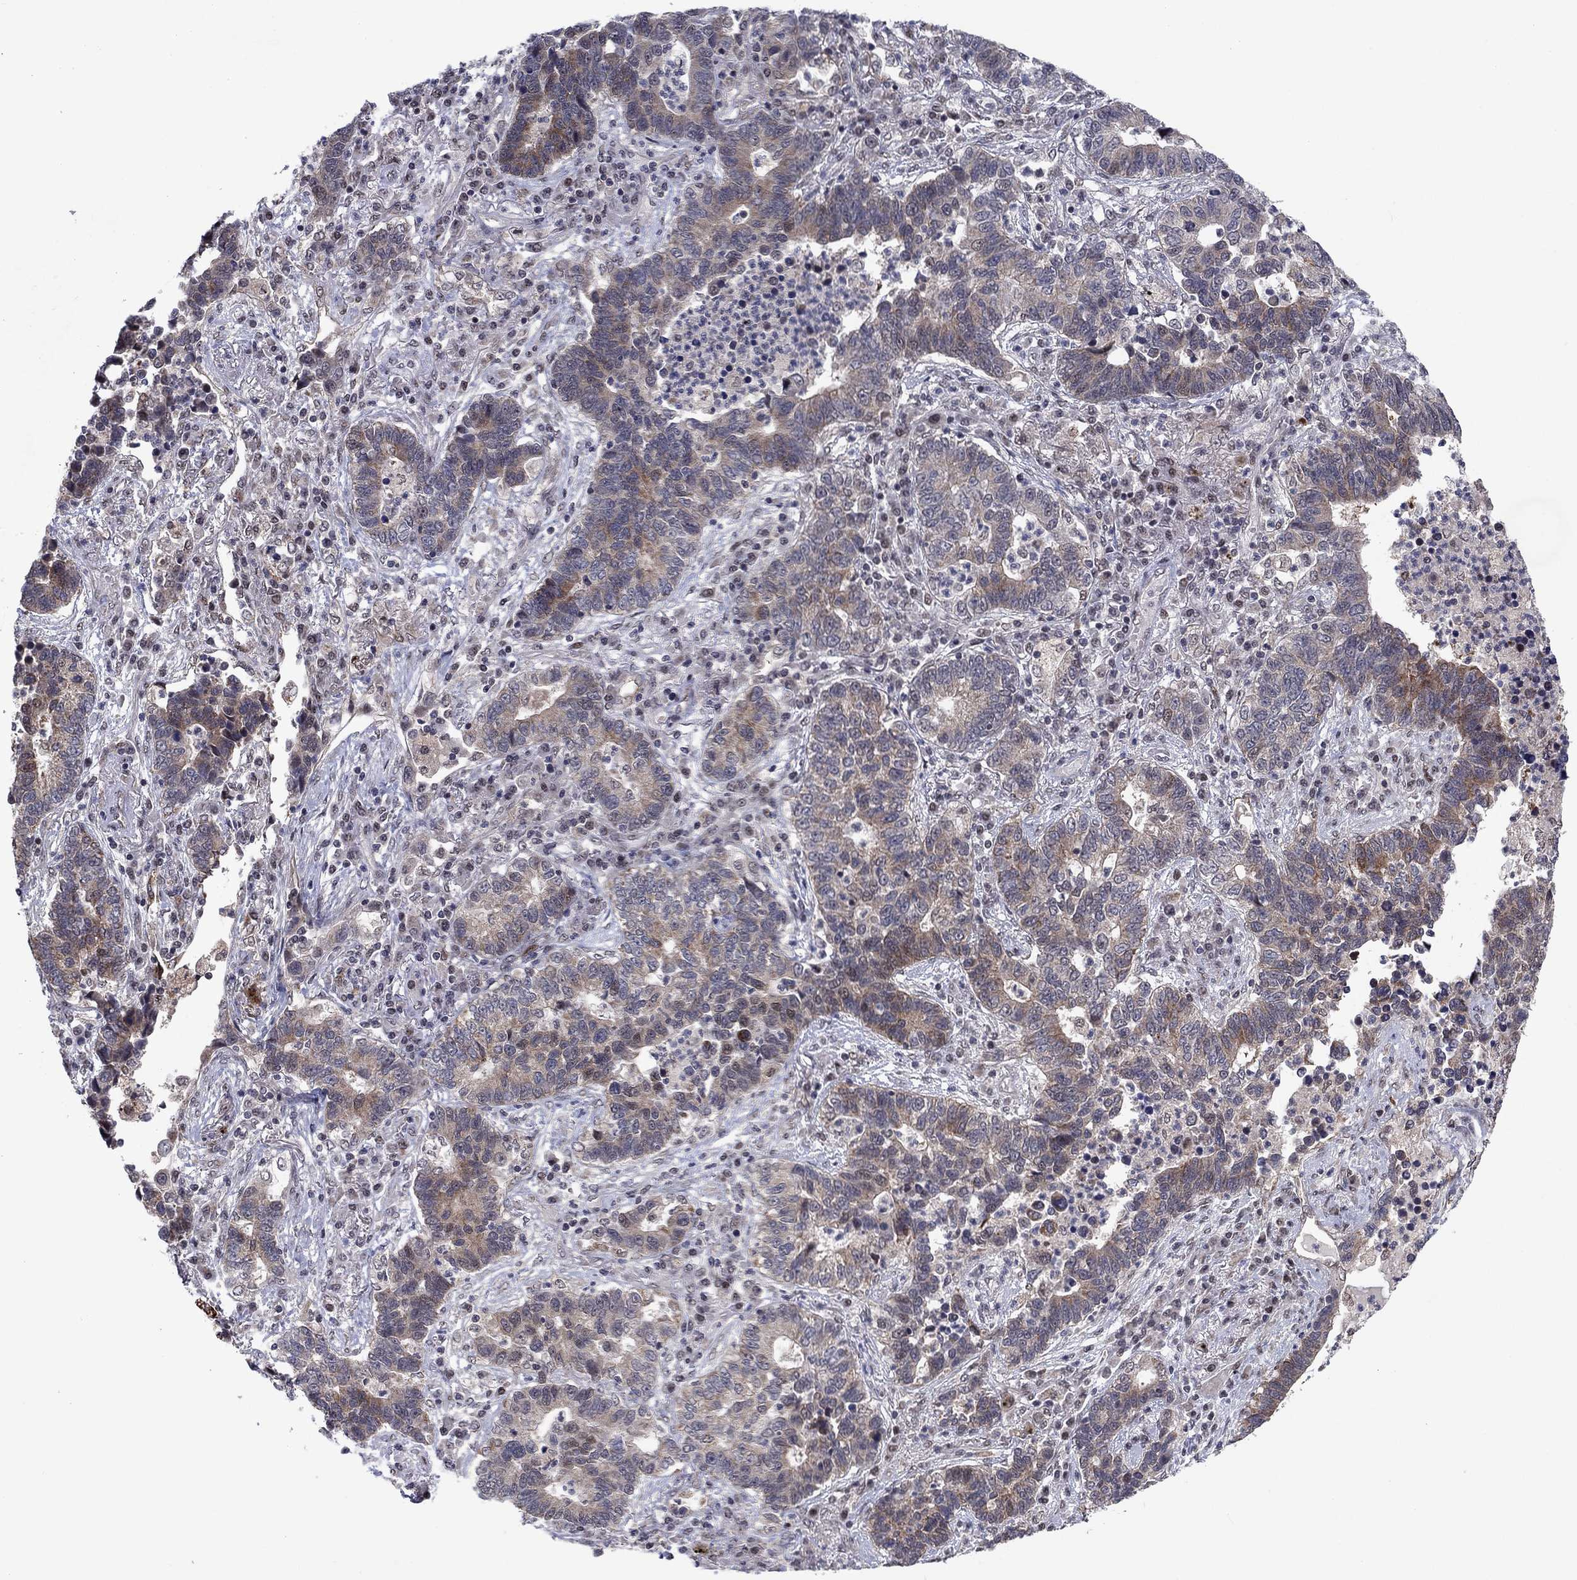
{"staining": {"intensity": "moderate", "quantity": "25%-75%", "location": "cytoplasmic/membranous"}, "tissue": "lung cancer", "cell_type": "Tumor cells", "image_type": "cancer", "snomed": [{"axis": "morphology", "description": "Adenocarcinoma, NOS"}, {"axis": "topography", "description": "Lung"}], "caption": "High-power microscopy captured an immunohistochemistry histopathology image of lung cancer, revealing moderate cytoplasmic/membranous staining in approximately 25%-75% of tumor cells.", "gene": "ZNF395", "patient": {"sex": "female", "age": 57}}